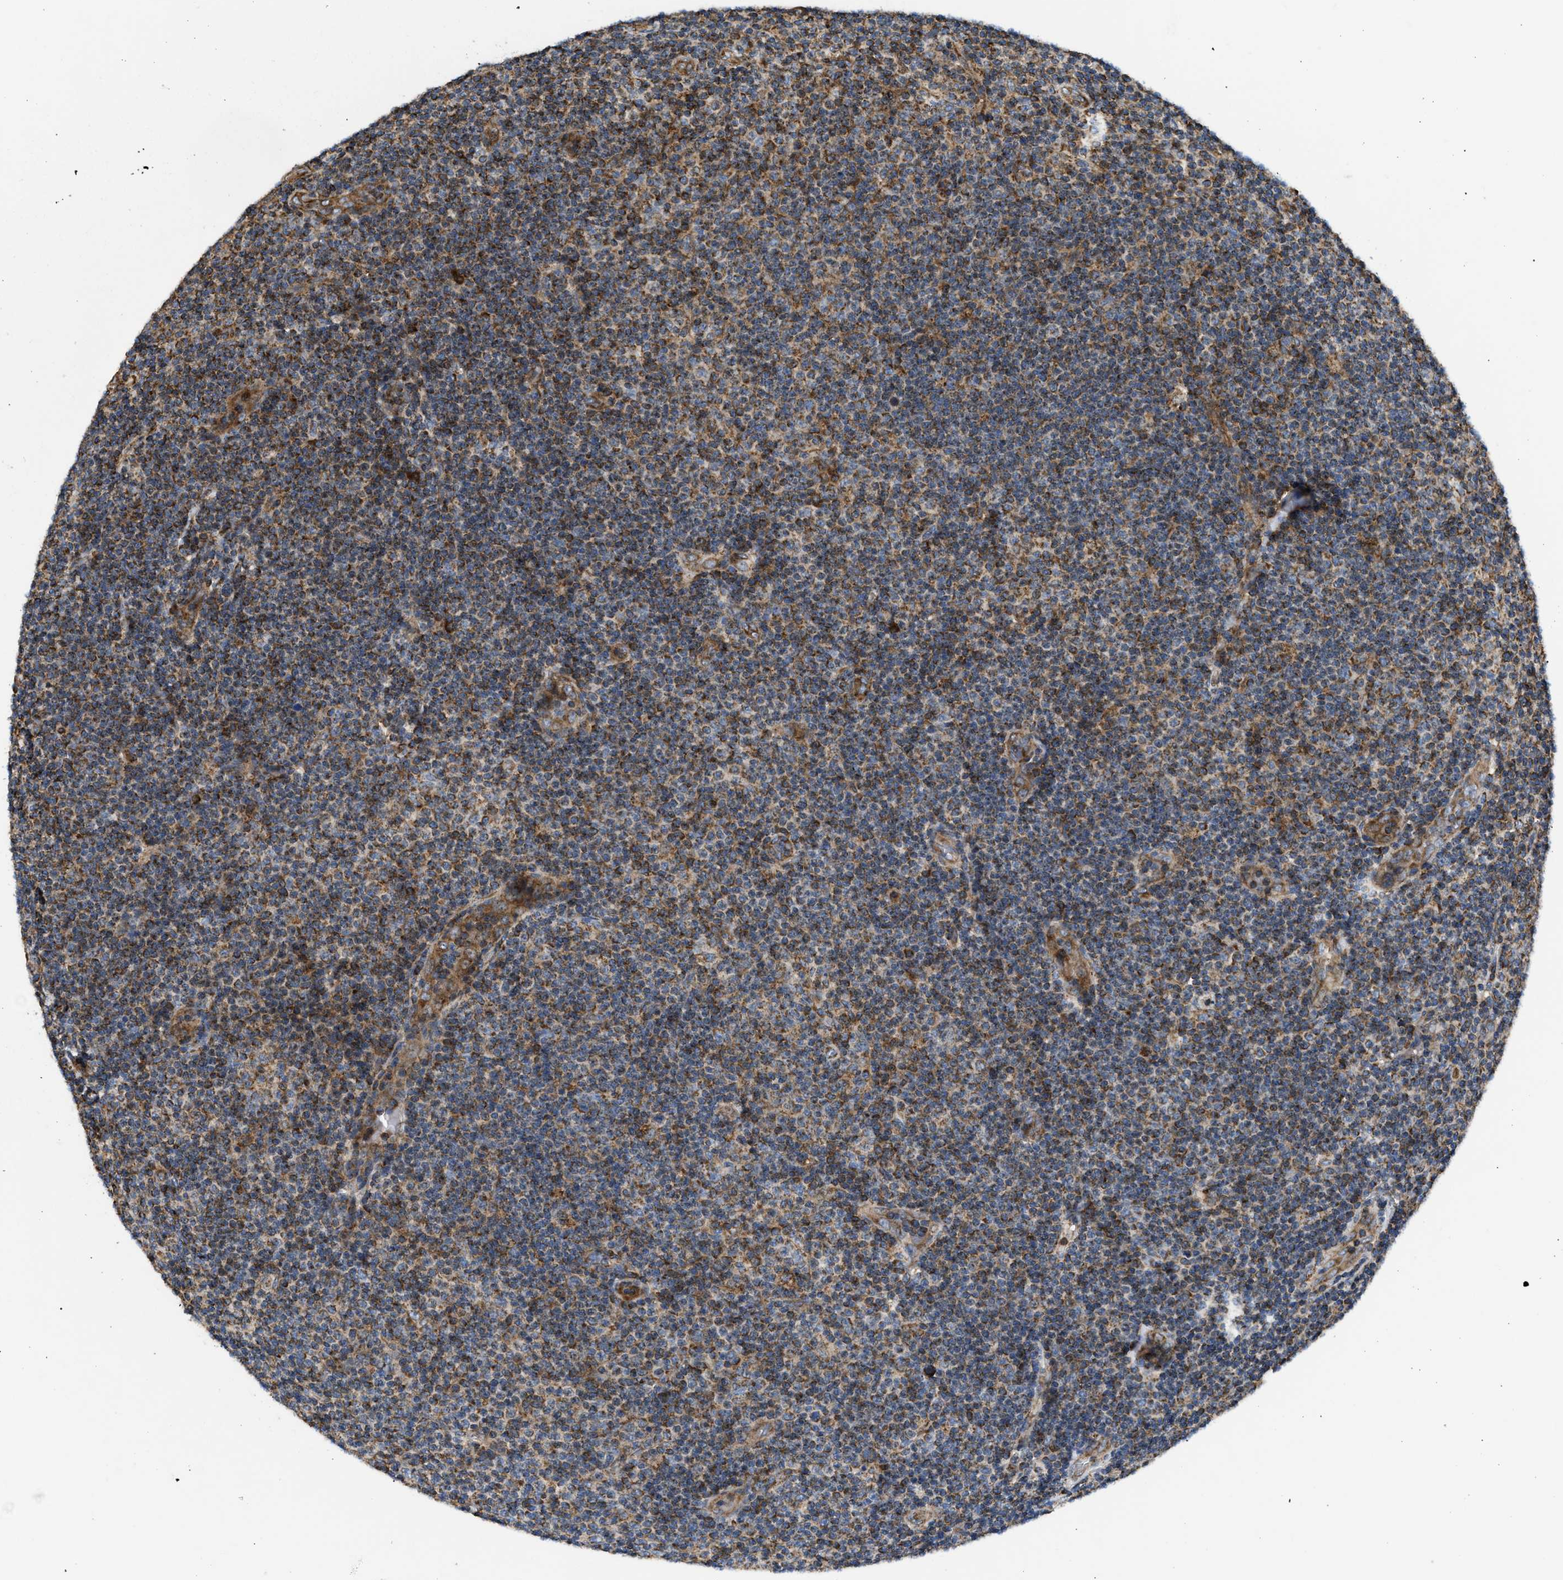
{"staining": {"intensity": "strong", "quantity": ">75%", "location": "cytoplasmic/membranous"}, "tissue": "lymphoma", "cell_type": "Tumor cells", "image_type": "cancer", "snomed": [{"axis": "morphology", "description": "Malignant lymphoma, non-Hodgkin's type, Low grade"}, {"axis": "topography", "description": "Lymph node"}], "caption": "Immunohistochemical staining of lymphoma reveals high levels of strong cytoplasmic/membranous protein expression in about >75% of tumor cells.", "gene": "OPTN", "patient": {"sex": "male", "age": 83}}